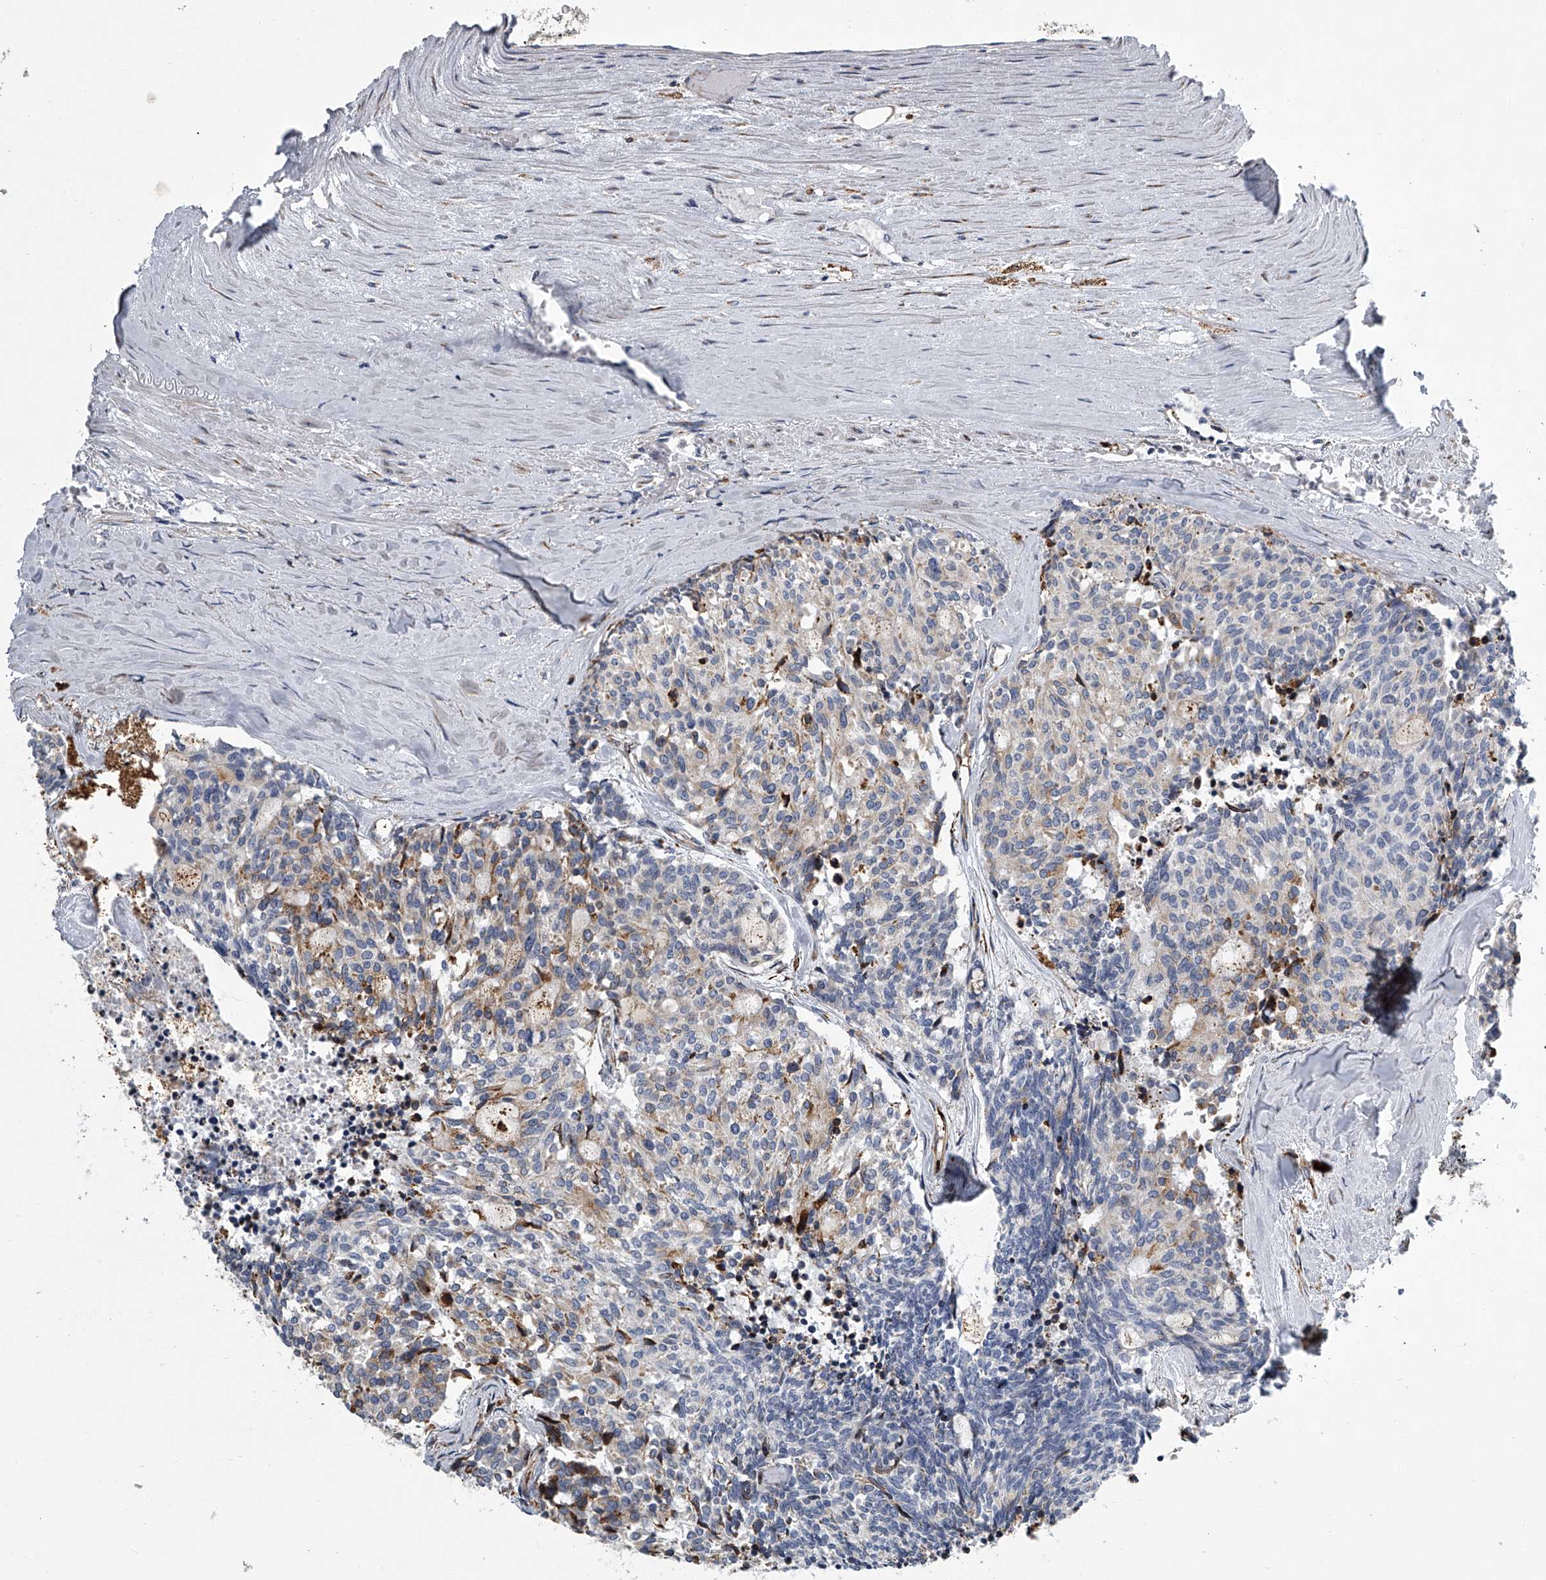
{"staining": {"intensity": "moderate", "quantity": ">75%", "location": "cytoplasmic/membranous"}, "tissue": "carcinoid", "cell_type": "Tumor cells", "image_type": "cancer", "snomed": [{"axis": "morphology", "description": "Carcinoid, malignant, NOS"}, {"axis": "topography", "description": "Pancreas"}], "caption": "Human carcinoid (malignant) stained with a brown dye exhibits moderate cytoplasmic/membranous positive expression in approximately >75% of tumor cells.", "gene": "TMEM63C", "patient": {"sex": "female", "age": 54}}